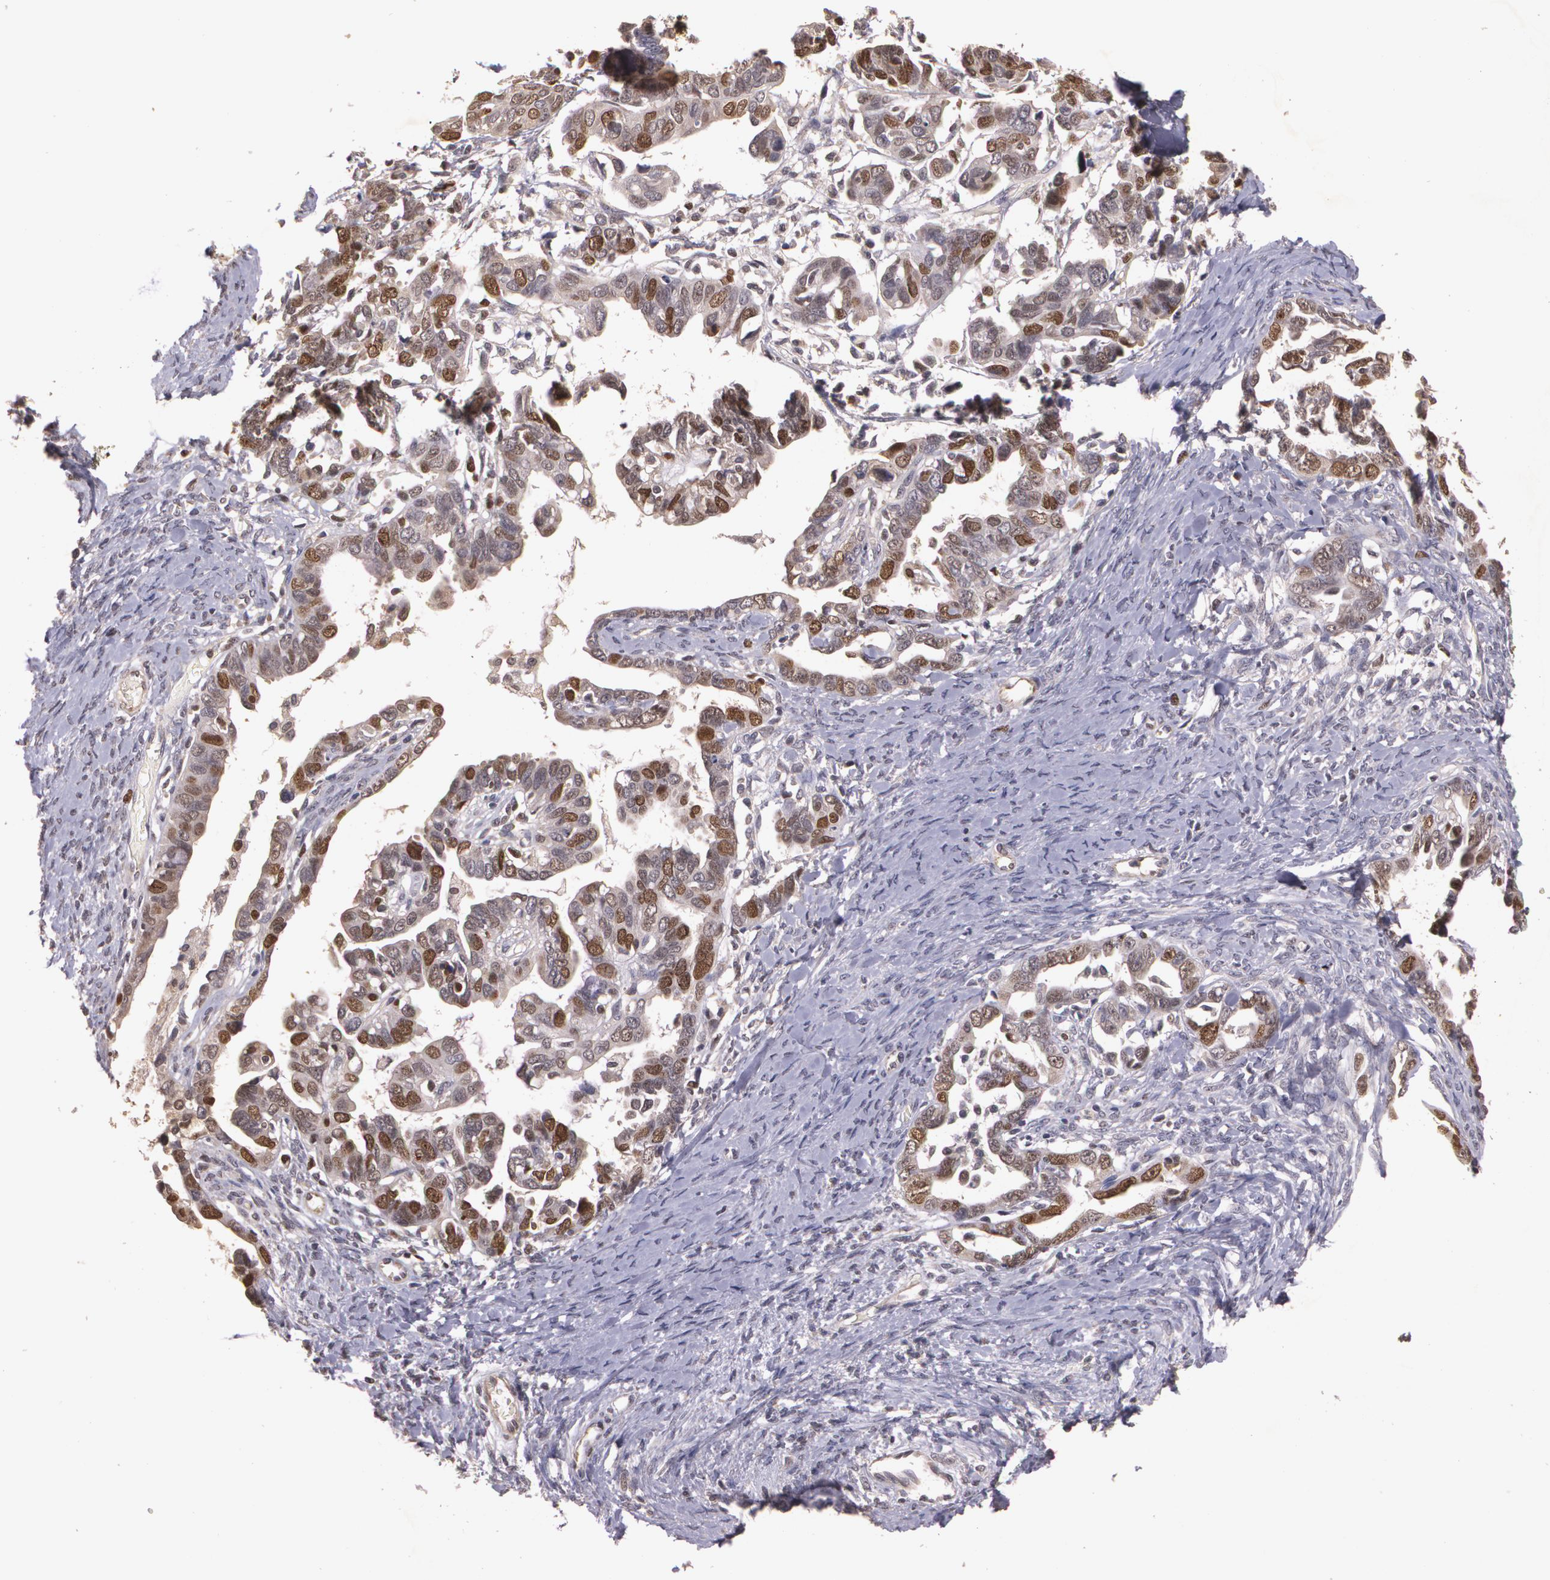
{"staining": {"intensity": "strong", "quantity": "25%-75%", "location": "nuclear"}, "tissue": "ovarian cancer", "cell_type": "Tumor cells", "image_type": "cancer", "snomed": [{"axis": "morphology", "description": "Cystadenocarcinoma, serous, NOS"}, {"axis": "topography", "description": "Ovary"}], "caption": "A micrograph of human serous cystadenocarcinoma (ovarian) stained for a protein displays strong nuclear brown staining in tumor cells.", "gene": "BRCA1", "patient": {"sex": "female", "age": 69}}